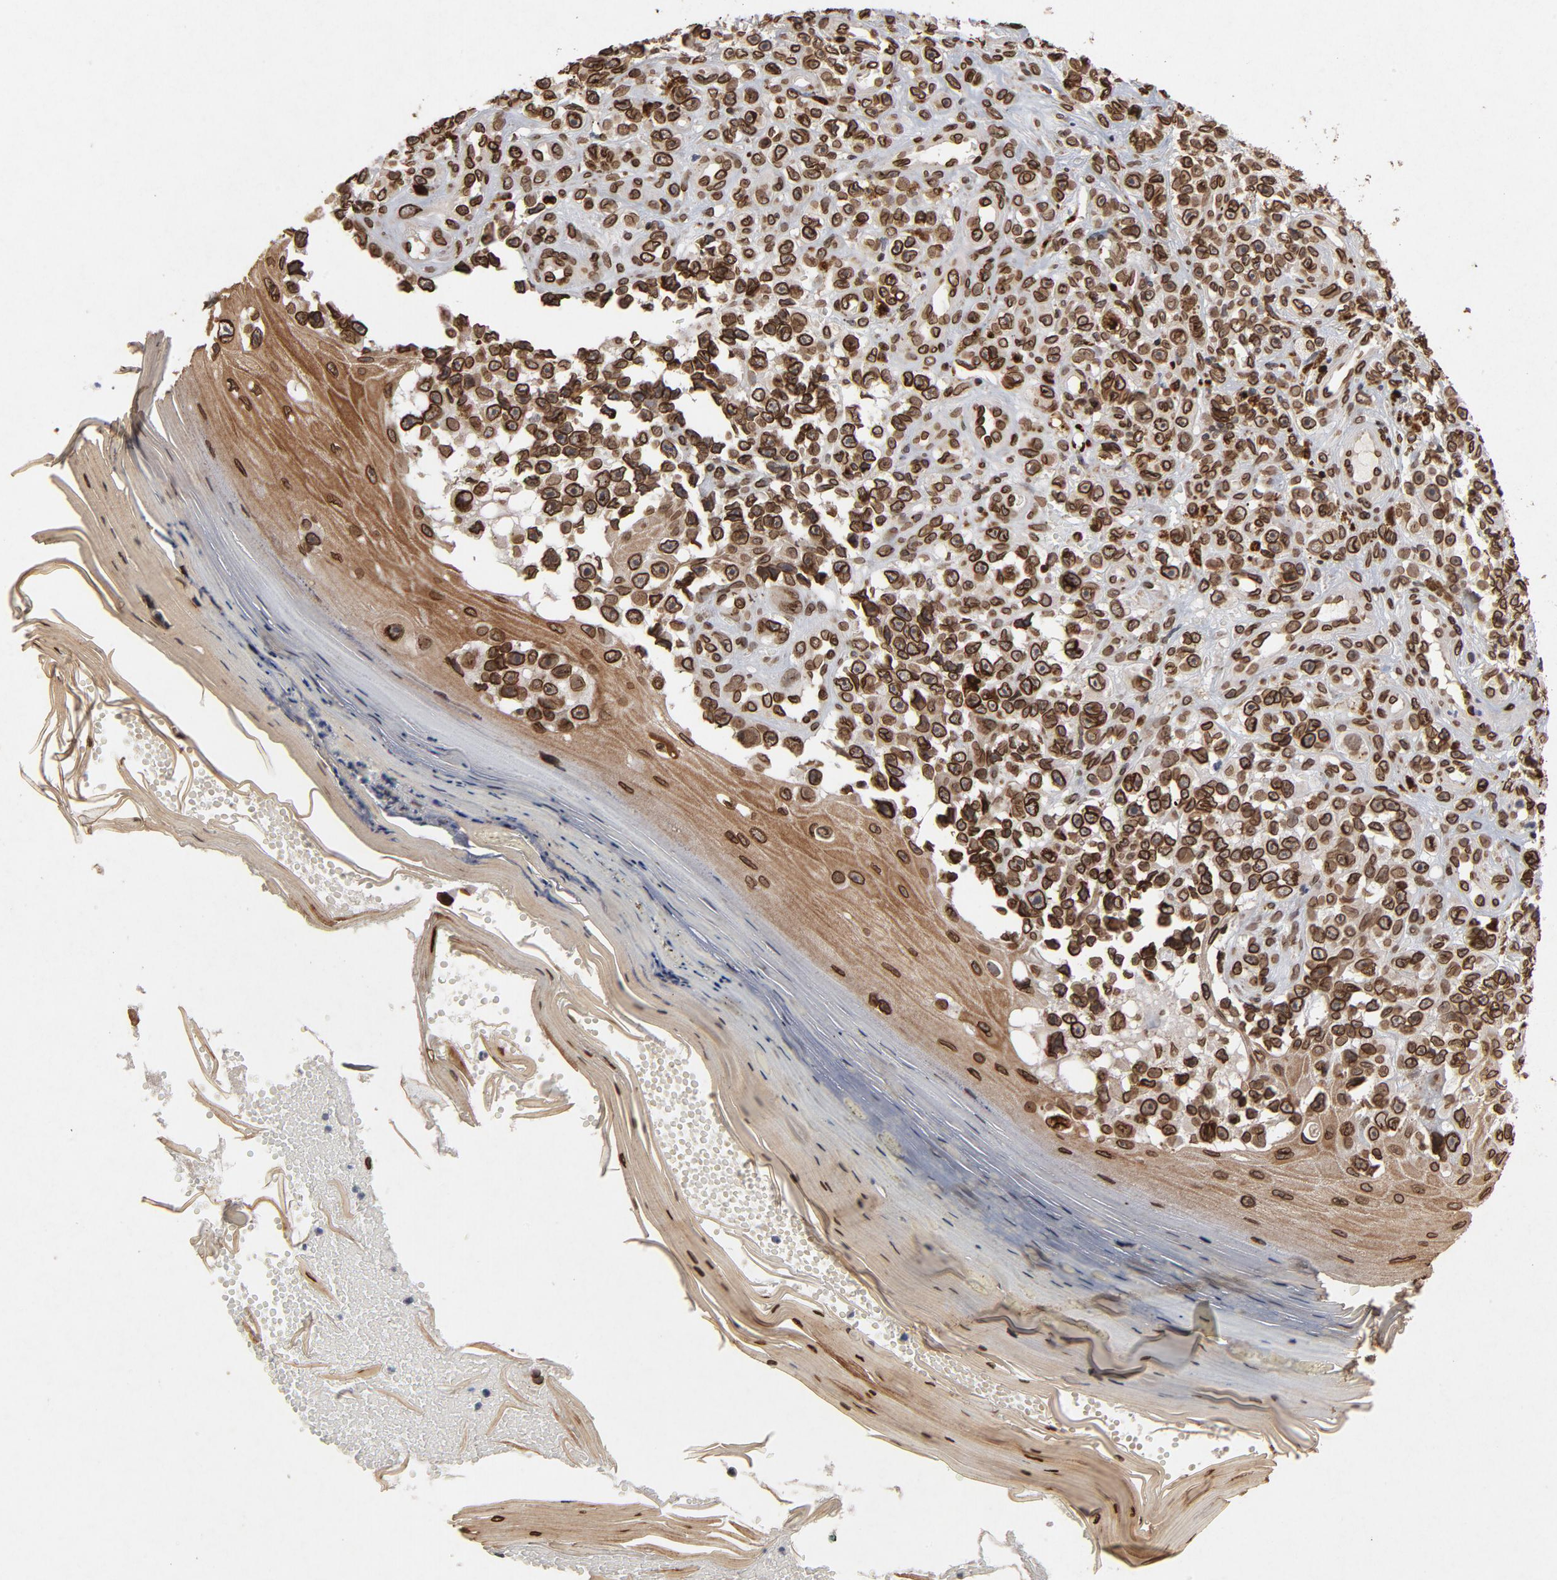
{"staining": {"intensity": "strong", "quantity": ">75%", "location": "cytoplasmic/membranous,nuclear"}, "tissue": "melanoma", "cell_type": "Tumor cells", "image_type": "cancer", "snomed": [{"axis": "morphology", "description": "Malignant melanoma, NOS"}, {"axis": "topography", "description": "Skin"}], "caption": "IHC micrograph of human malignant melanoma stained for a protein (brown), which reveals high levels of strong cytoplasmic/membranous and nuclear staining in approximately >75% of tumor cells.", "gene": "LMNA", "patient": {"sex": "female", "age": 82}}